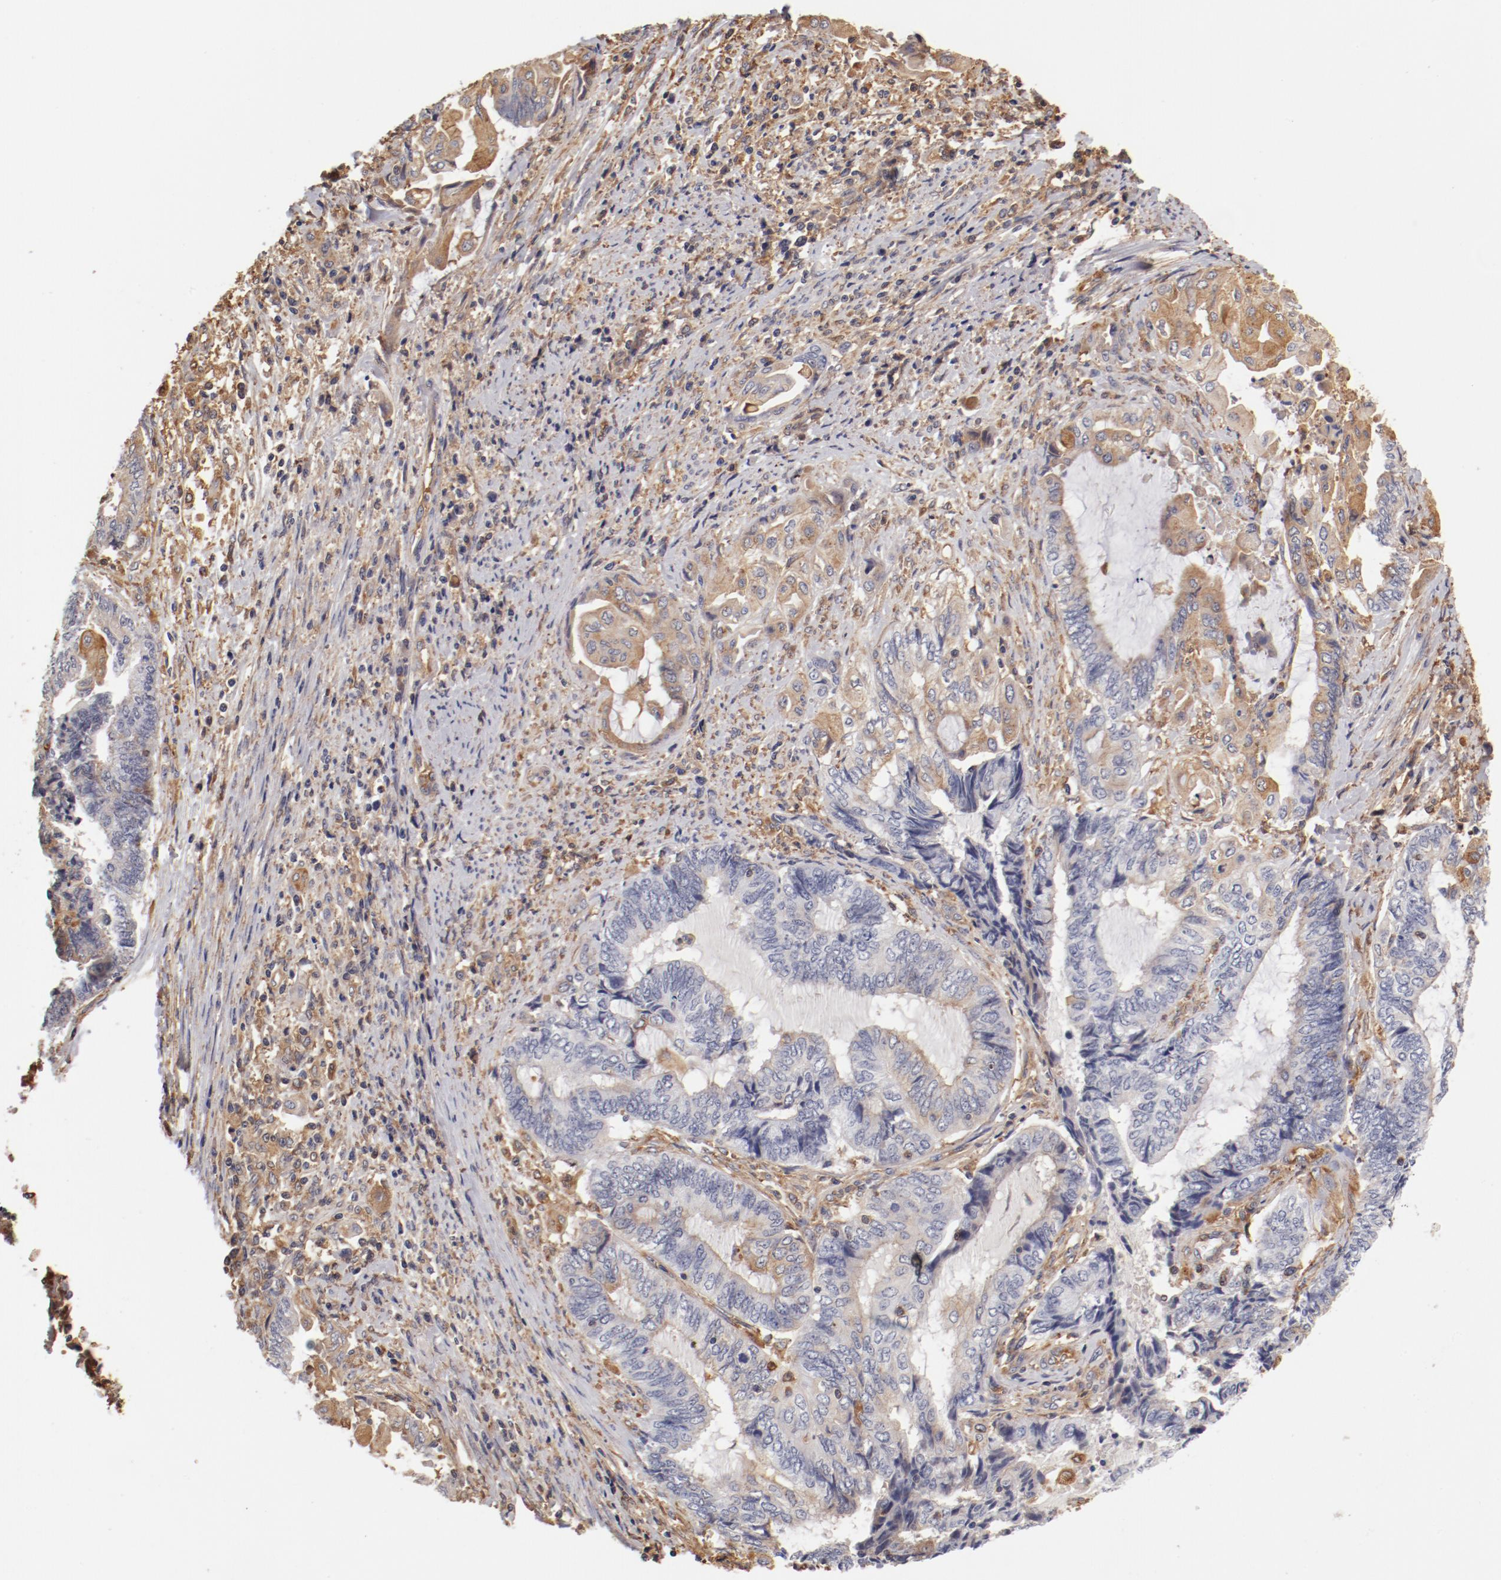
{"staining": {"intensity": "weak", "quantity": "25%-75%", "location": "cytoplasmic/membranous"}, "tissue": "endometrial cancer", "cell_type": "Tumor cells", "image_type": "cancer", "snomed": [{"axis": "morphology", "description": "Adenocarcinoma, NOS"}, {"axis": "topography", "description": "Uterus"}, {"axis": "topography", "description": "Endometrium"}], "caption": "This image shows IHC staining of human adenocarcinoma (endometrial), with low weak cytoplasmic/membranous positivity in approximately 25%-75% of tumor cells.", "gene": "FCMR", "patient": {"sex": "female", "age": 70}}